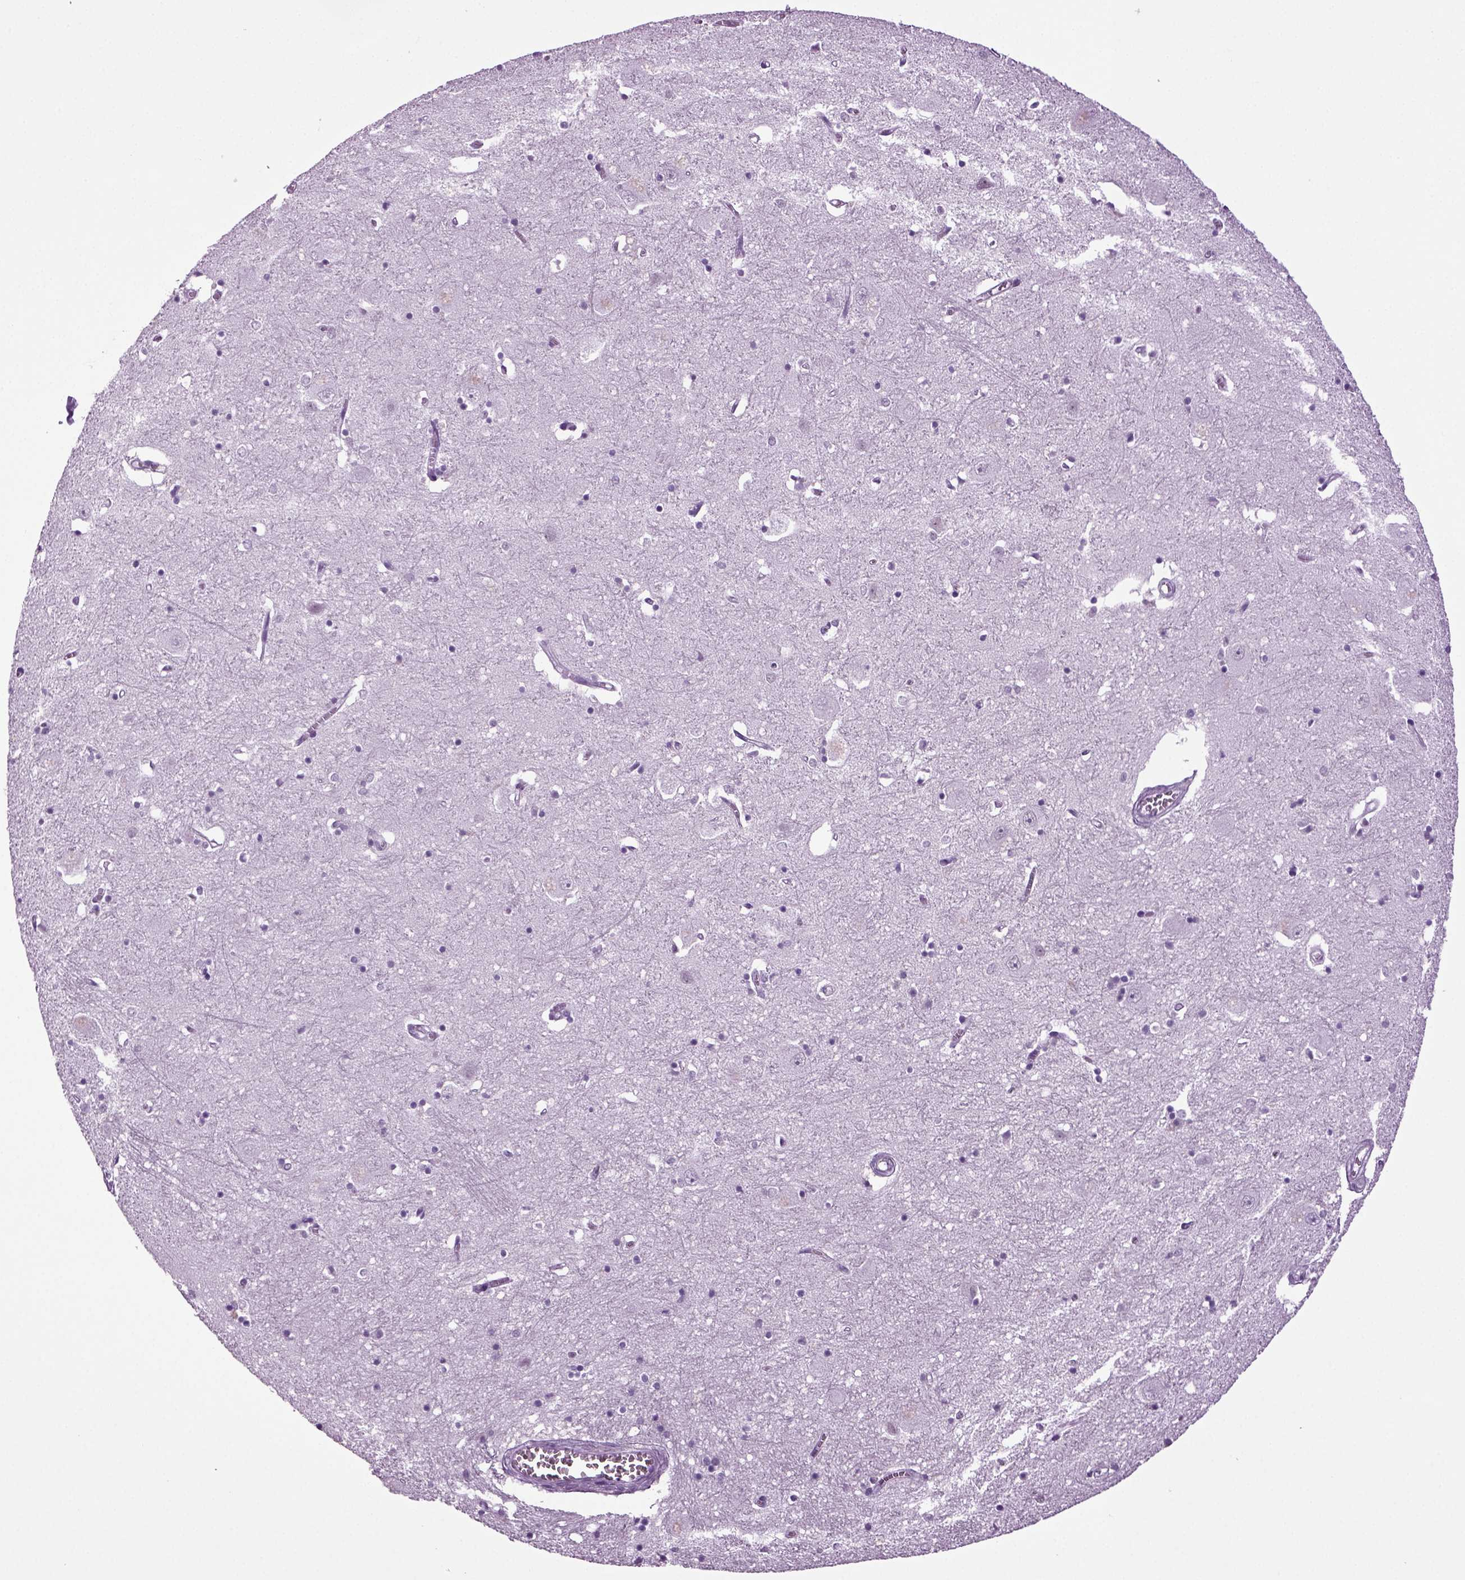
{"staining": {"intensity": "moderate", "quantity": "<25%", "location": "nuclear"}, "tissue": "caudate", "cell_type": "Glial cells", "image_type": "normal", "snomed": [{"axis": "morphology", "description": "Normal tissue, NOS"}, {"axis": "topography", "description": "Lateral ventricle wall"}], "caption": "Moderate nuclear protein positivity is seen in about <25% of glial cells in caudate.", "gene": "RFX3", "patient": {"sex": "male", "age": 54}}